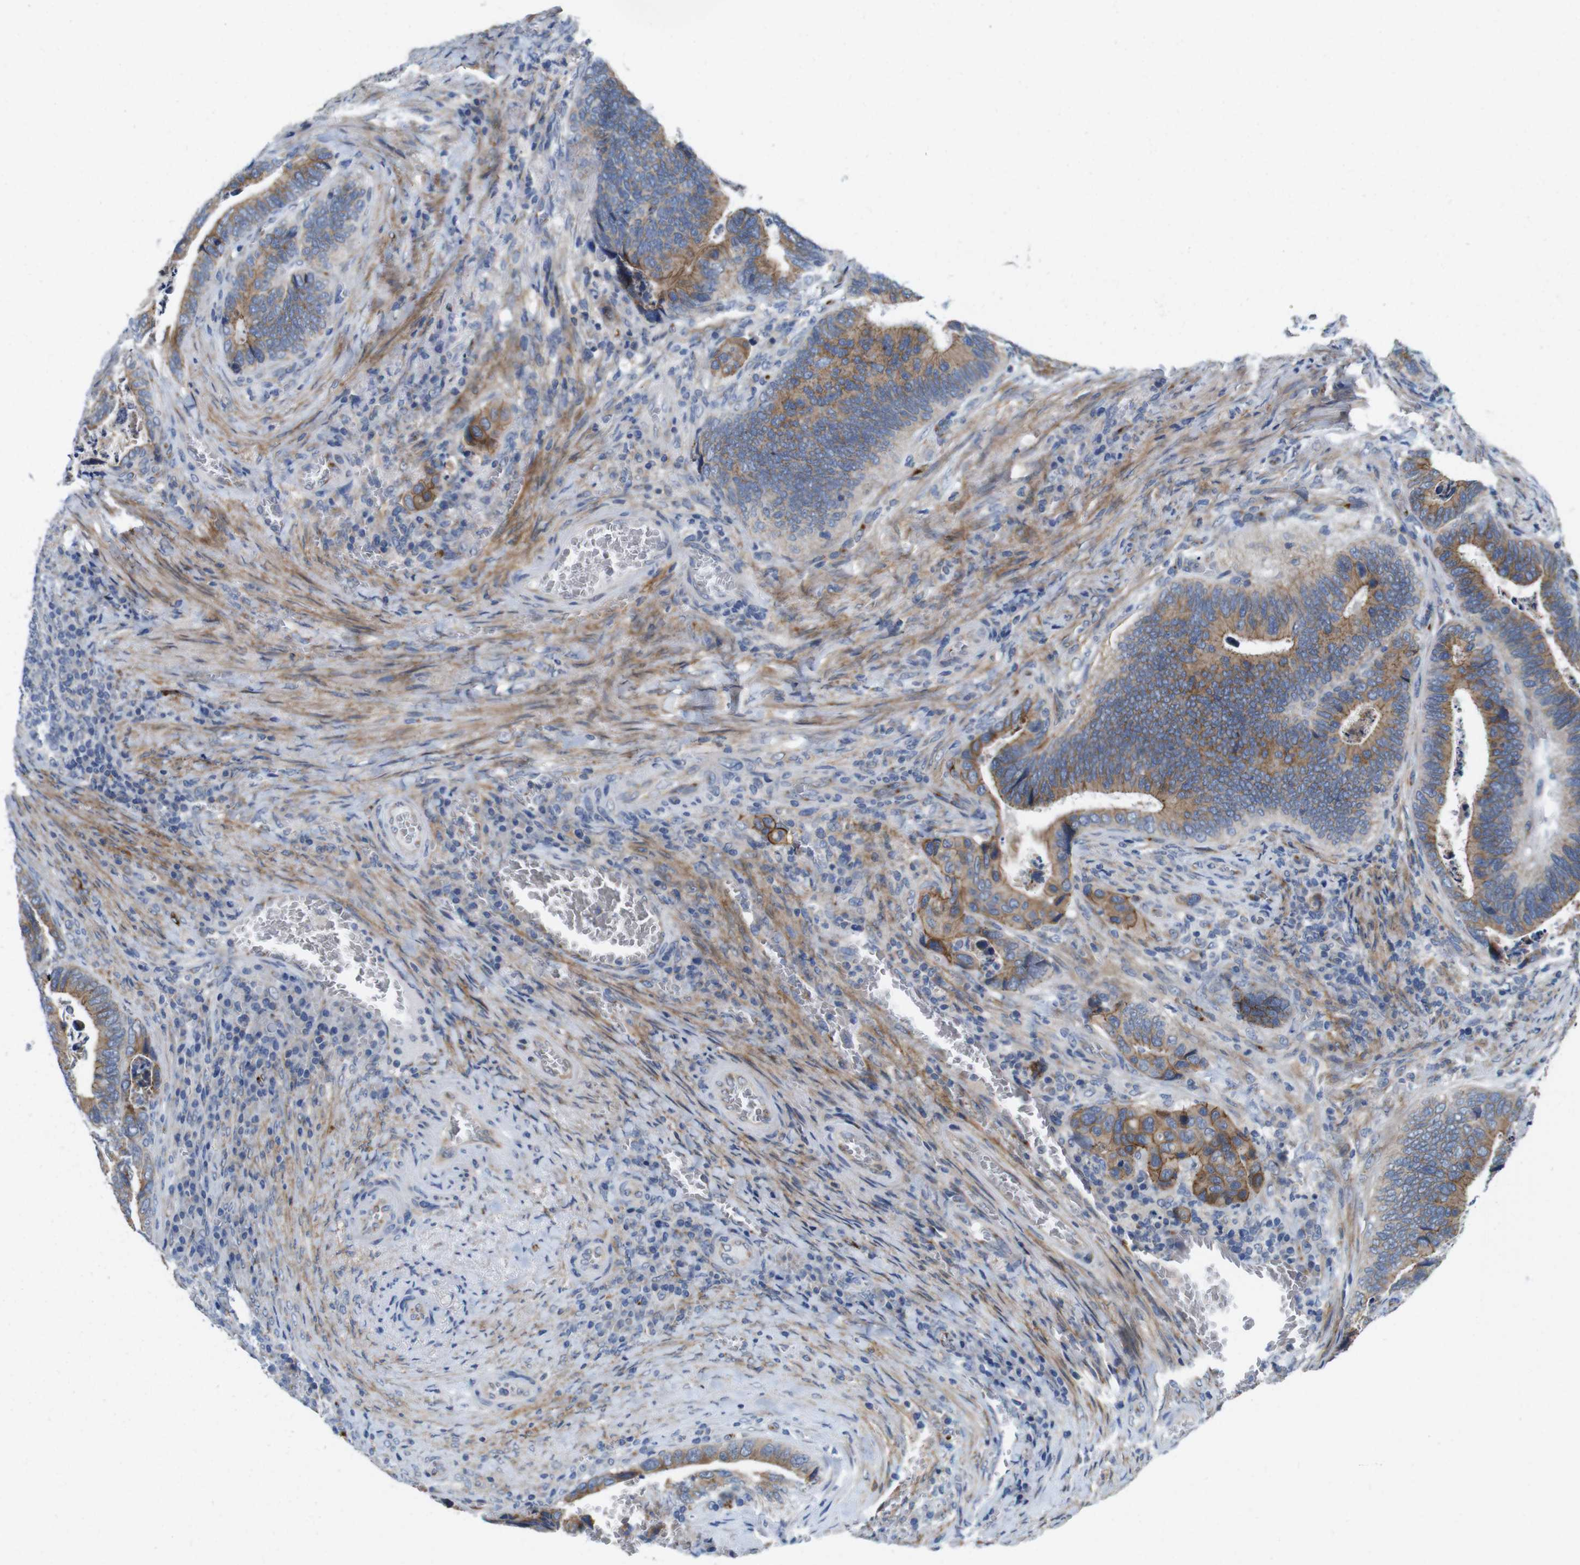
{"staining": {"intensity": "moderate", "quantity": ">75%", "location": "cytoplasmic/membranous"}, "tissue": "colorectal cancer", "cell_type": "Tumor cells", "image_type": "cancer", "snomed": [{"axis": "morphology", "description": "Adenocarcinoma, NOS"}, {"axis": "topography", "description": "Colon"}], "caption": "IHC staining of colorectal adenocarcinoma, which reveals medium levels of moderate cytoplasmic/membranous staining in approximately >75% of tumor cells indicating moderate cytoplasmic/membranous protein expression. The staining was performed using DAB (3,3'-diaminobenzidine) (brown) for protein detection and nuclei were counterstained in hematoxylin (blue).", "gene": "EFCAB14", "patient": {"sex": "male", "age": 72}}